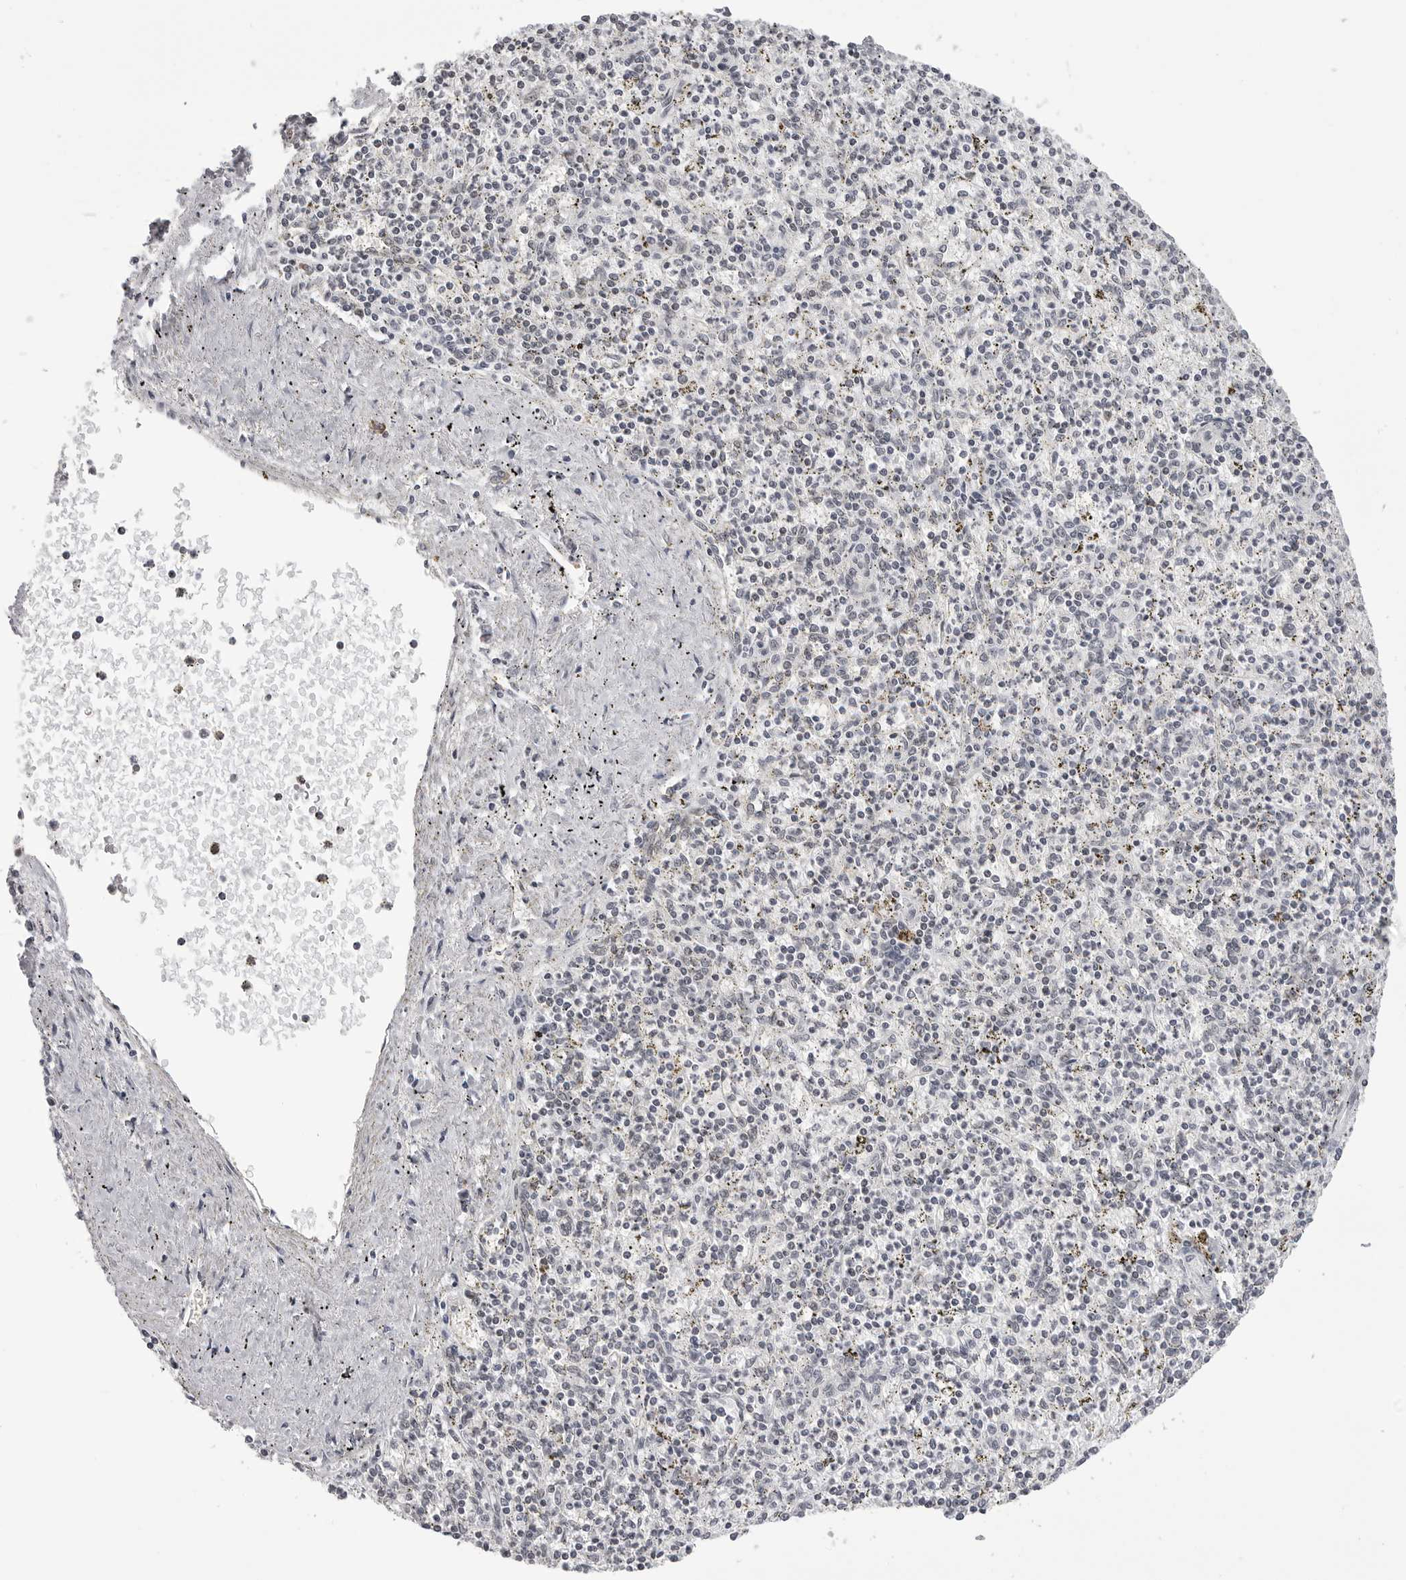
{"staining": {"intensity": "weak", "quantity": "25%-75%", "location": "nuclear"}, "tissue": "spleen", "cell_type": "Cells in red pulp", "image_type": "normal", "snomed": [{"axis": "morphology", "description": "Normal tissue, NOS"}, {"axis": "topography", "description": "Spleen"}], "caption": "Immunohistochemistry (IHC) histopathology image of normal human spleen stained for a protein (brown), which shows low levels of weak nuclear staining in approximately 25%-75% of cells in red pulp.", "gene": "WRAP53", "patient": {"sex": "male", "age": 72}}